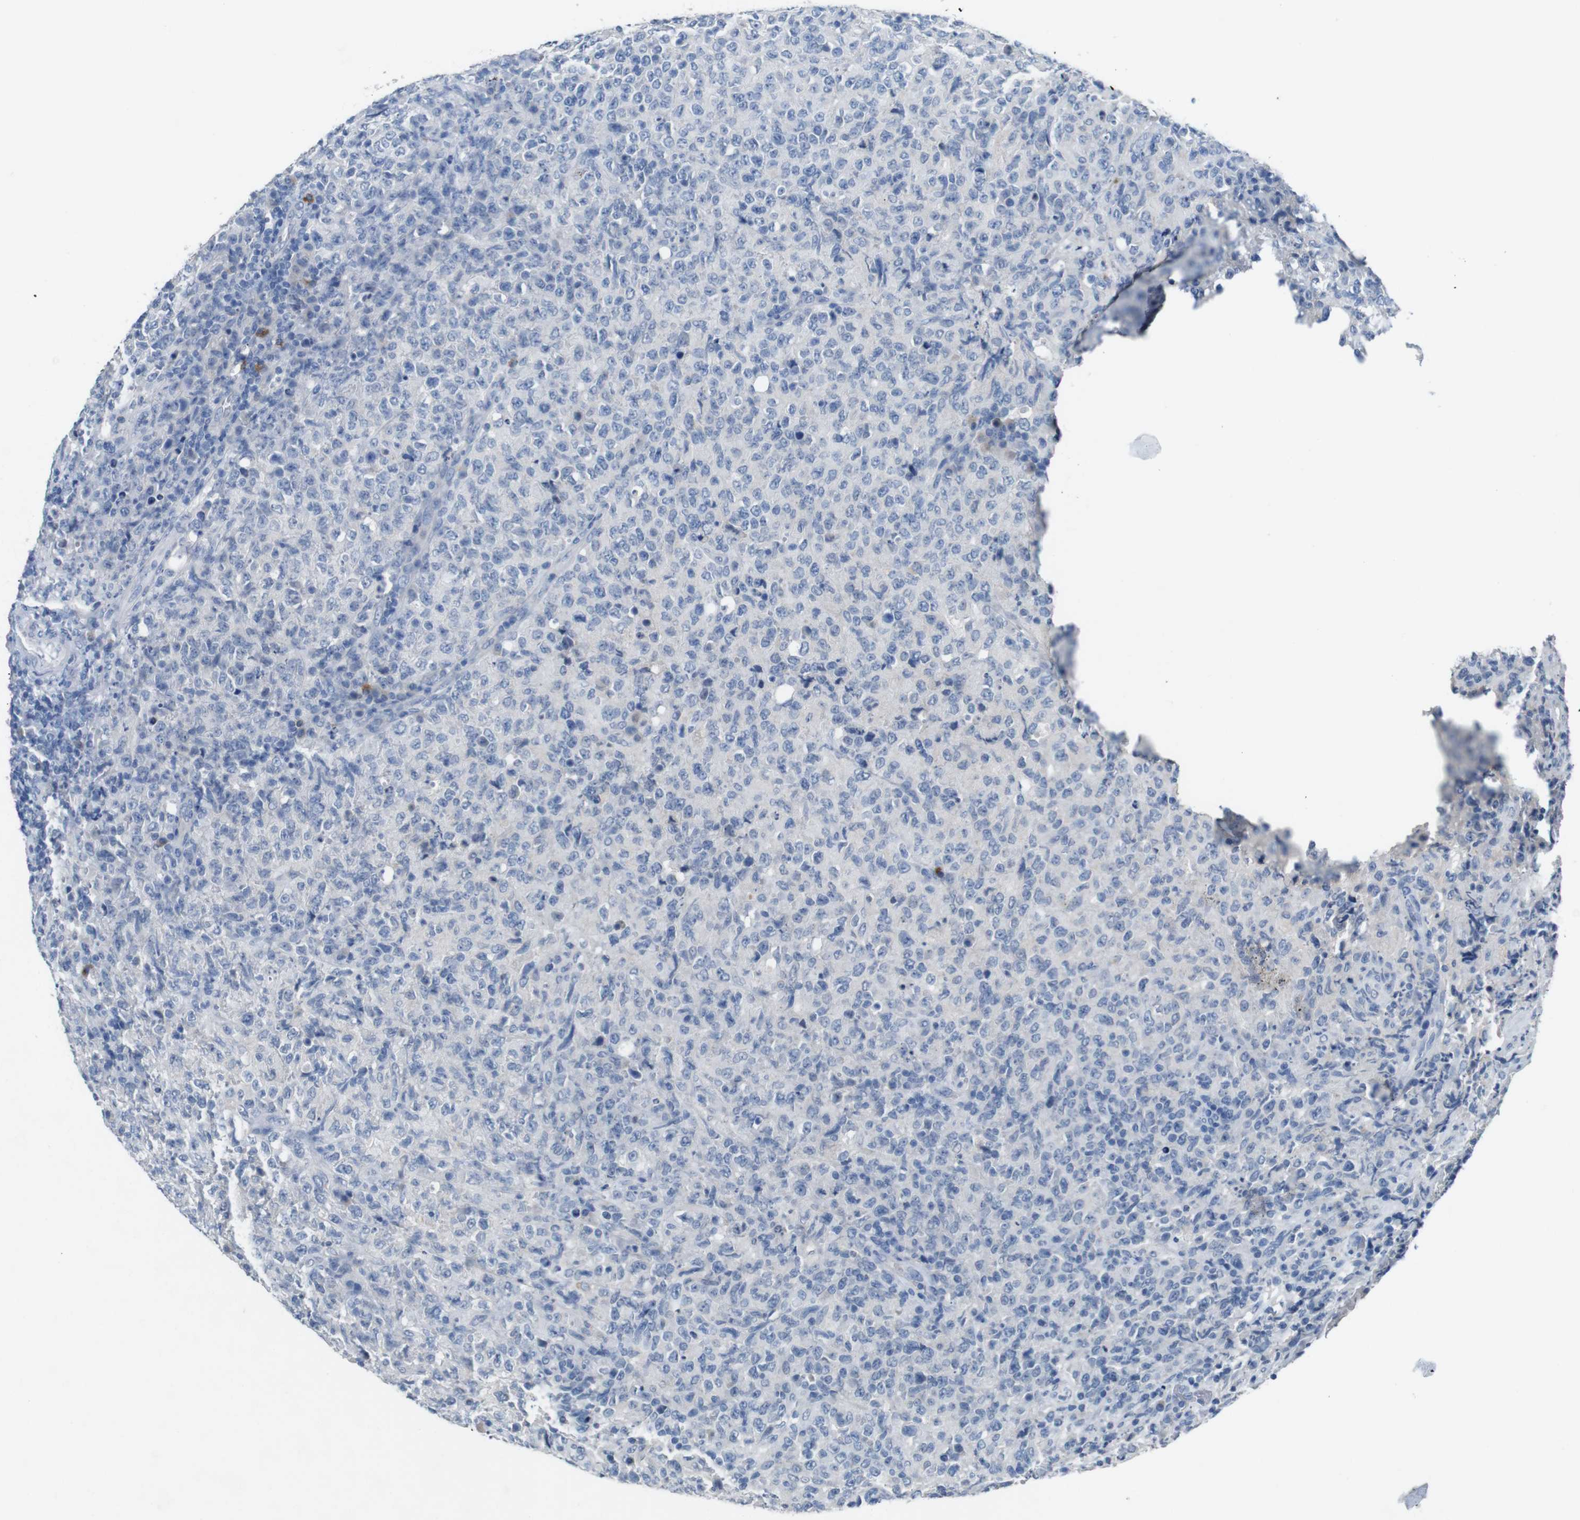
{"staining": {"intensity": "negative", "quantity": "none", "location": "none"}, "tissue": "lymphoma", "cell_type": "Tumor cells", "image_type": "cancer", "snomed": [{"axis": "morphology", "description": "Malignant lymphoma, non-Hodgkin's type, High grade"}, {"axis": "topography", "description": "Tonsil"}], "caption": "Tumor cells are negative for brown protein staining in high-grade malignant lymphoma, non-Hodgkin's type. (DAB (3,3'-diaminobenzidine) IHC, high magnification).", "gene": "SLC2A8", "patient": {"sex": "female", "age": 36}}